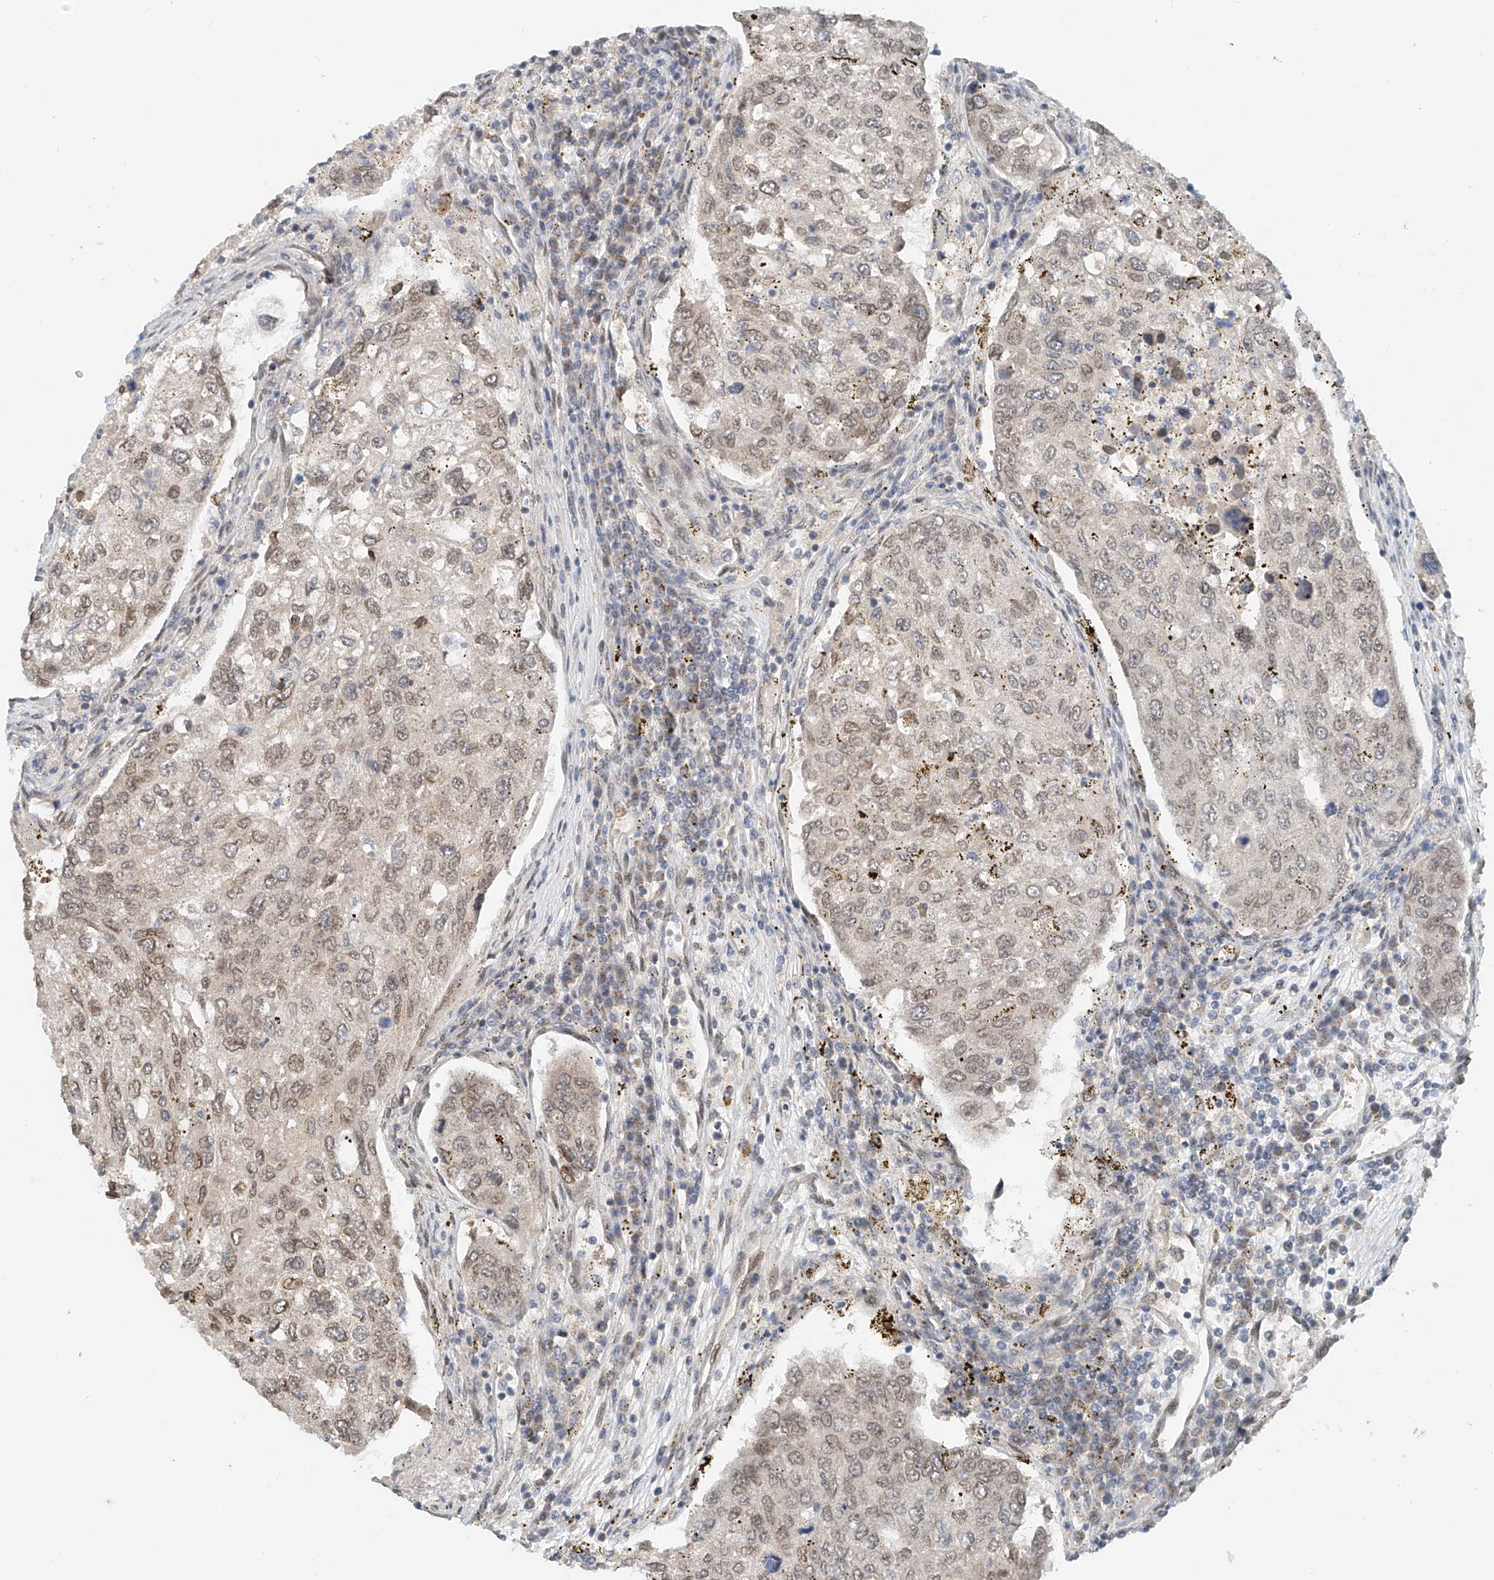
{"staining": {"intensity": "weak", "quantity": "25%-75%", "location": "cytoplasmic/membranous,nuclear"}, "tissue": "urothelial cancer", "cell_type": "Tumor cells", "image_type": "cancer", "snomed": [{"axis": "morphology", "description": "Urothelial carcinoma, High grade"}, {"axis": "topography", "description": "Lymph node"}, {"axis": "topography", "description": "Urinary bladder"}], "caption": "The histopathology image shows staining of high-grade urothelial carcinoma, revealing weak cytoplasmic/membranous and nuclear protein positivity (brown color) within tumor cells. (DAB (3,3'-diaminobenzidine) IHC with brightfield microscopy, high magnification).", "gene": "STARD9", "patient": {"sex": "male", "age": 51}}